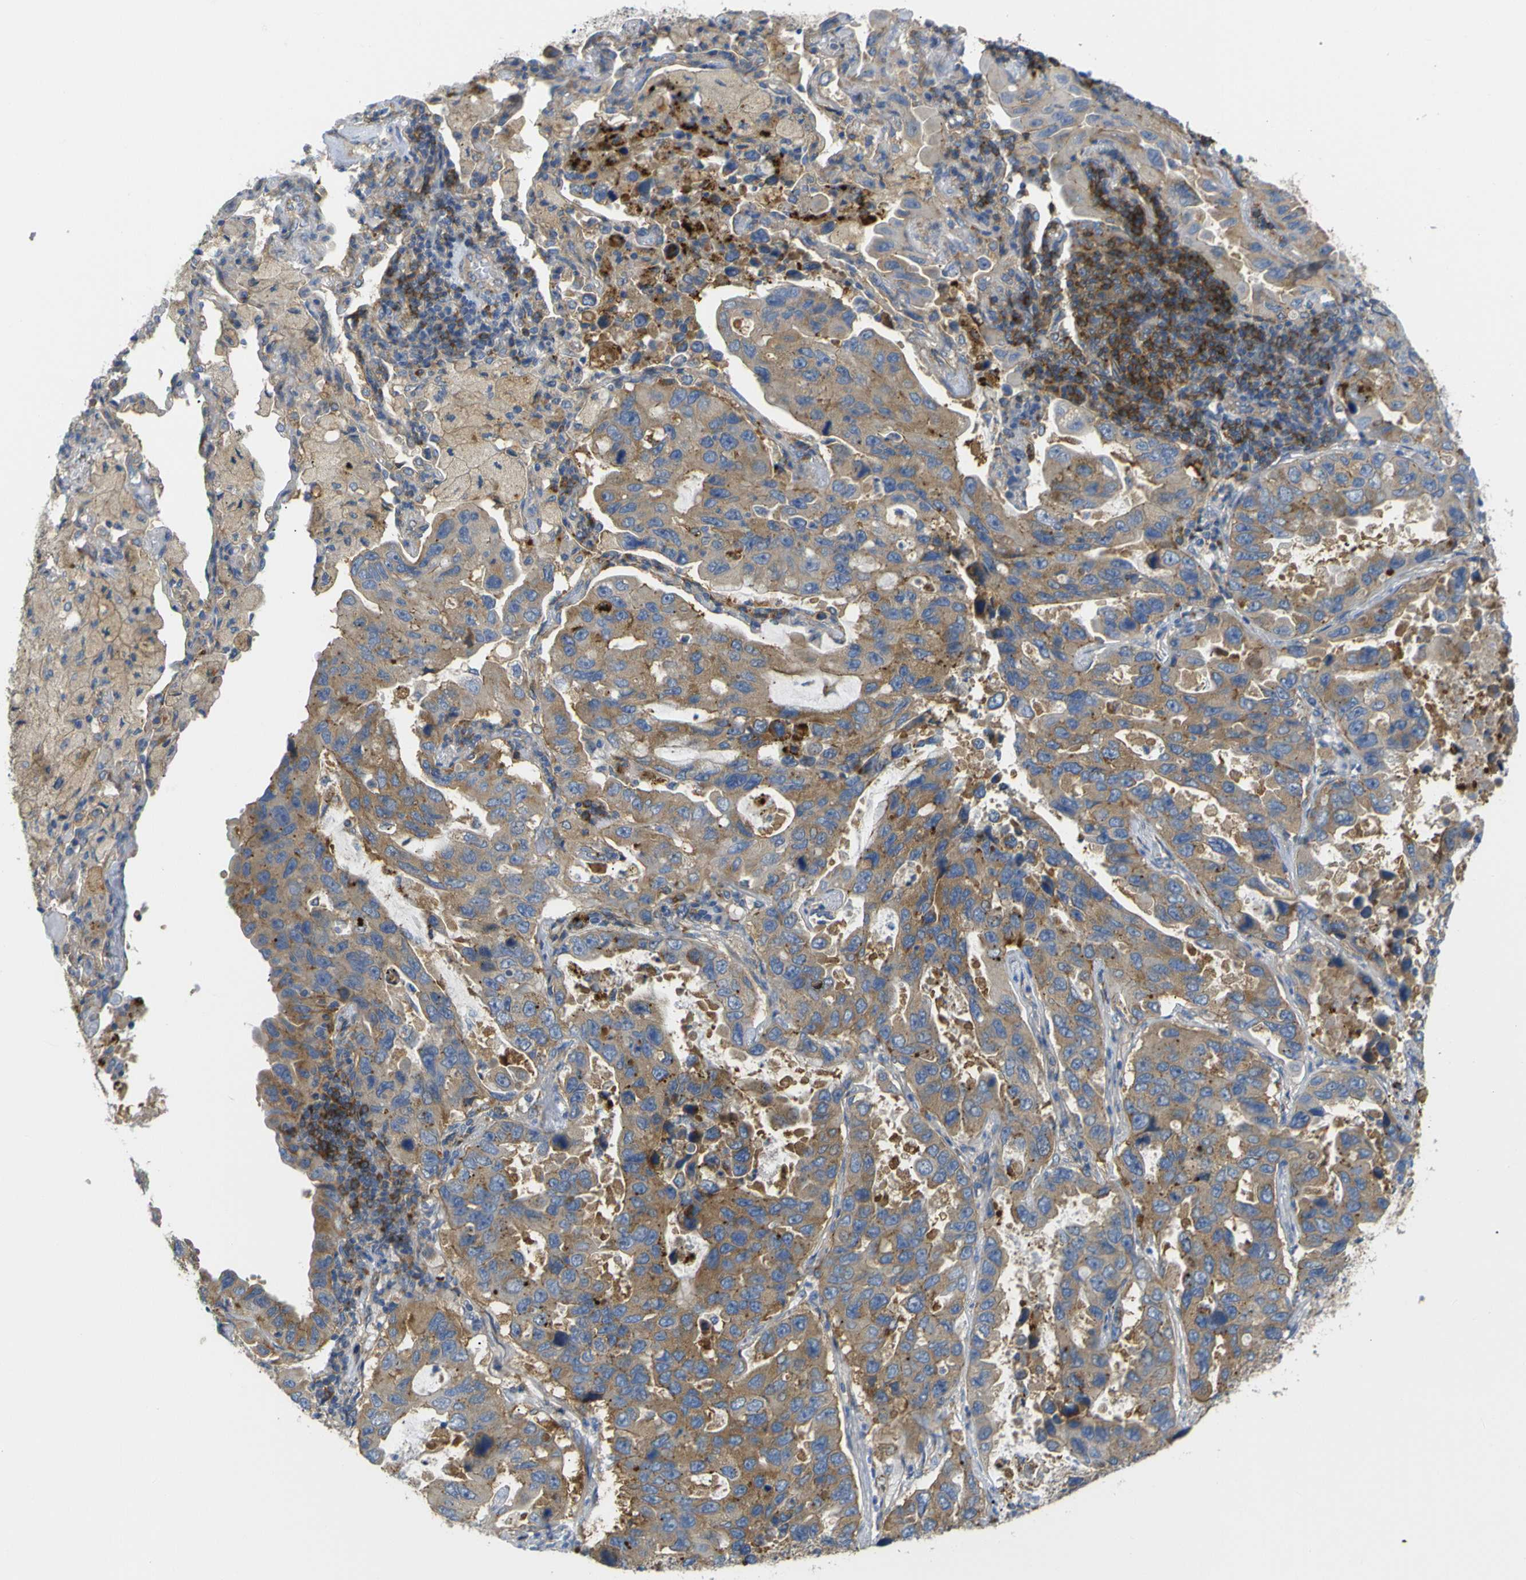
{"staining": {"intensity": "moderate", "quantity": ">75%", "location": "cytoplasmic/membranous"}, "tissue": "lung cancer", "cell_type": "Tumor cells", "image_type": "cancer", "snomed": [{"axis": "morphology", "description": "Adenocarcinoma, NOS"}, {"axis": "topography", "description": "Lung"}], "caption": "A brown stain labels moderate cytoplasmic/membranous staining of a protein in lung cancer tumor cells.", "gene": "SYPL1", "patient": {"sex": "male", "age": 64}}